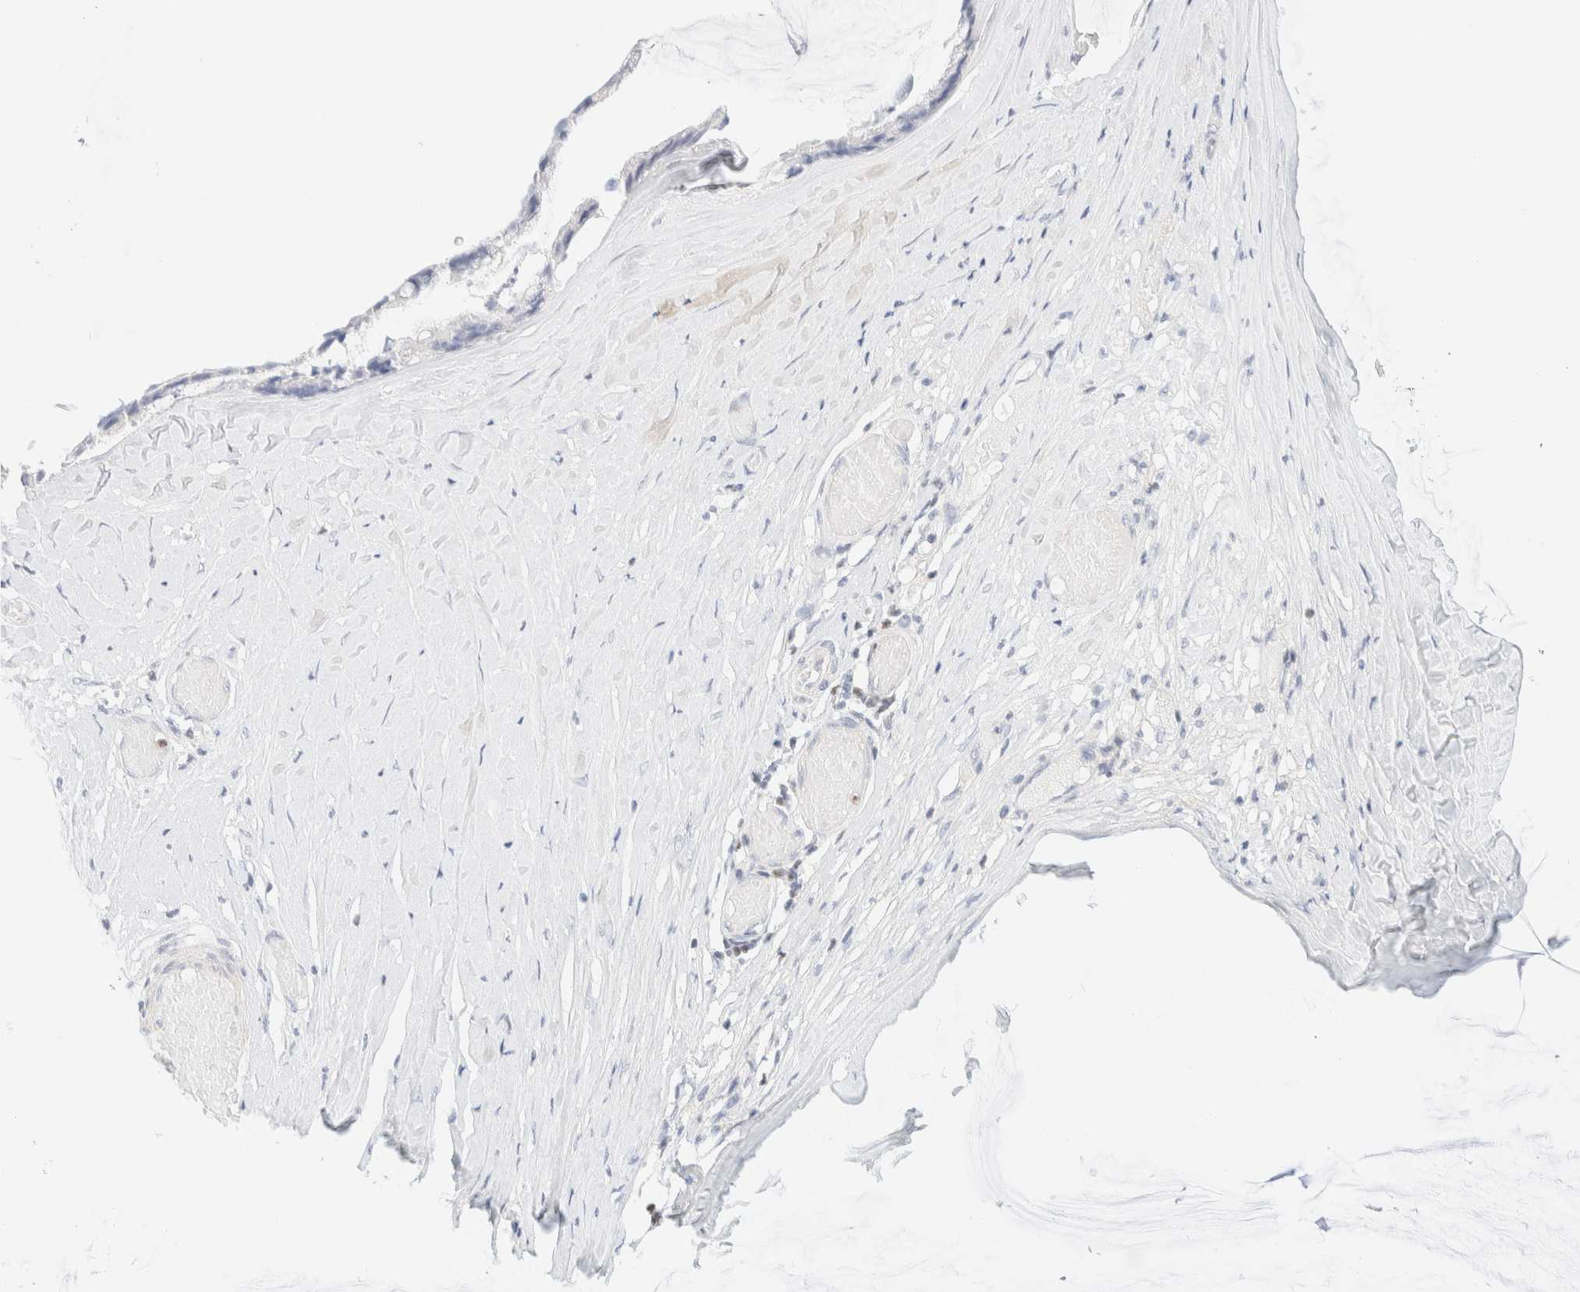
{"staining": {"intensity": "negative", "quantity": "none", "location": "none"}, "tissue": "ovarian cancer", "cell_type": "Tumor cells", "image_type": "cancer", "snomed": [{"axis": "morphology", "description": "Cystadenocarcinoma, mucinous, NOS"}, {"axis": "topography", "description": "Ovary"}], "caption": "Micrograph shows no significant protein expression in tumor cells of mucinous cystadenocarcinoma (ovarian). (Brightfield microscopy of DAB (3,3'-diaminobenzidine) IHC at high magnification).", "gene": "IKZF3", "patient": {"sex": "female", "age": 39}}